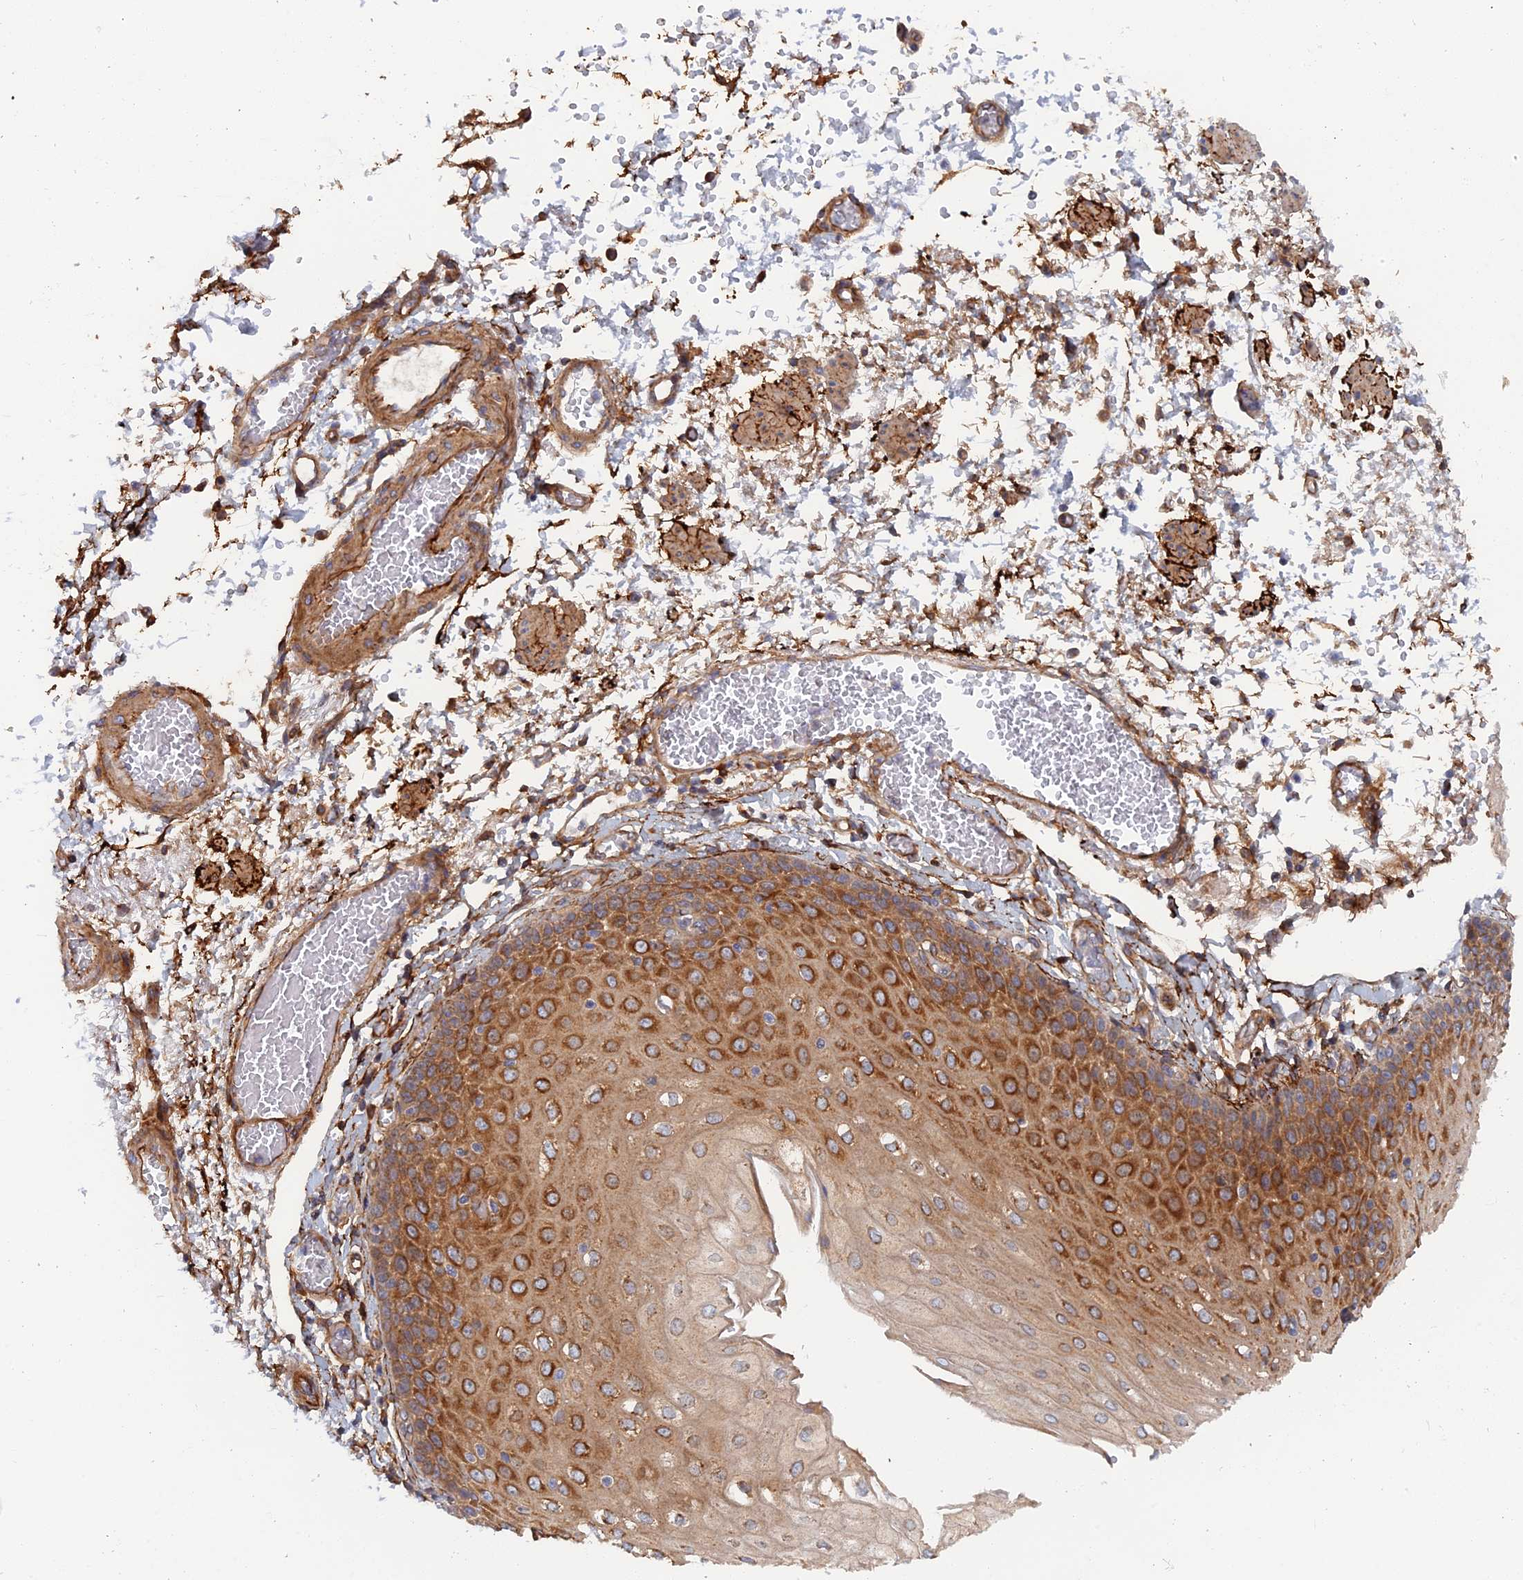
{"staining": {"intensity": "moderate", "quantity": ">75%", "location": "cytoplasmic/membranous"}, "tissue": "esophagus", "cell_type": "Squamous epithelial cells", "image_type": "normal", "snomed": [{"axis": "morphology", "description": "Normal tissue, NOS"}, {"axis": "topography", "description": "Esophagus"}], "caption": "IHC of unremarkable human esophagus displays medium levels of moderate cytoplasmic/membranous staining in approximately >75% of squamous epithelial cells.", "gene": "TMEM196", "patient": {"sex": "male", "age": 81}}